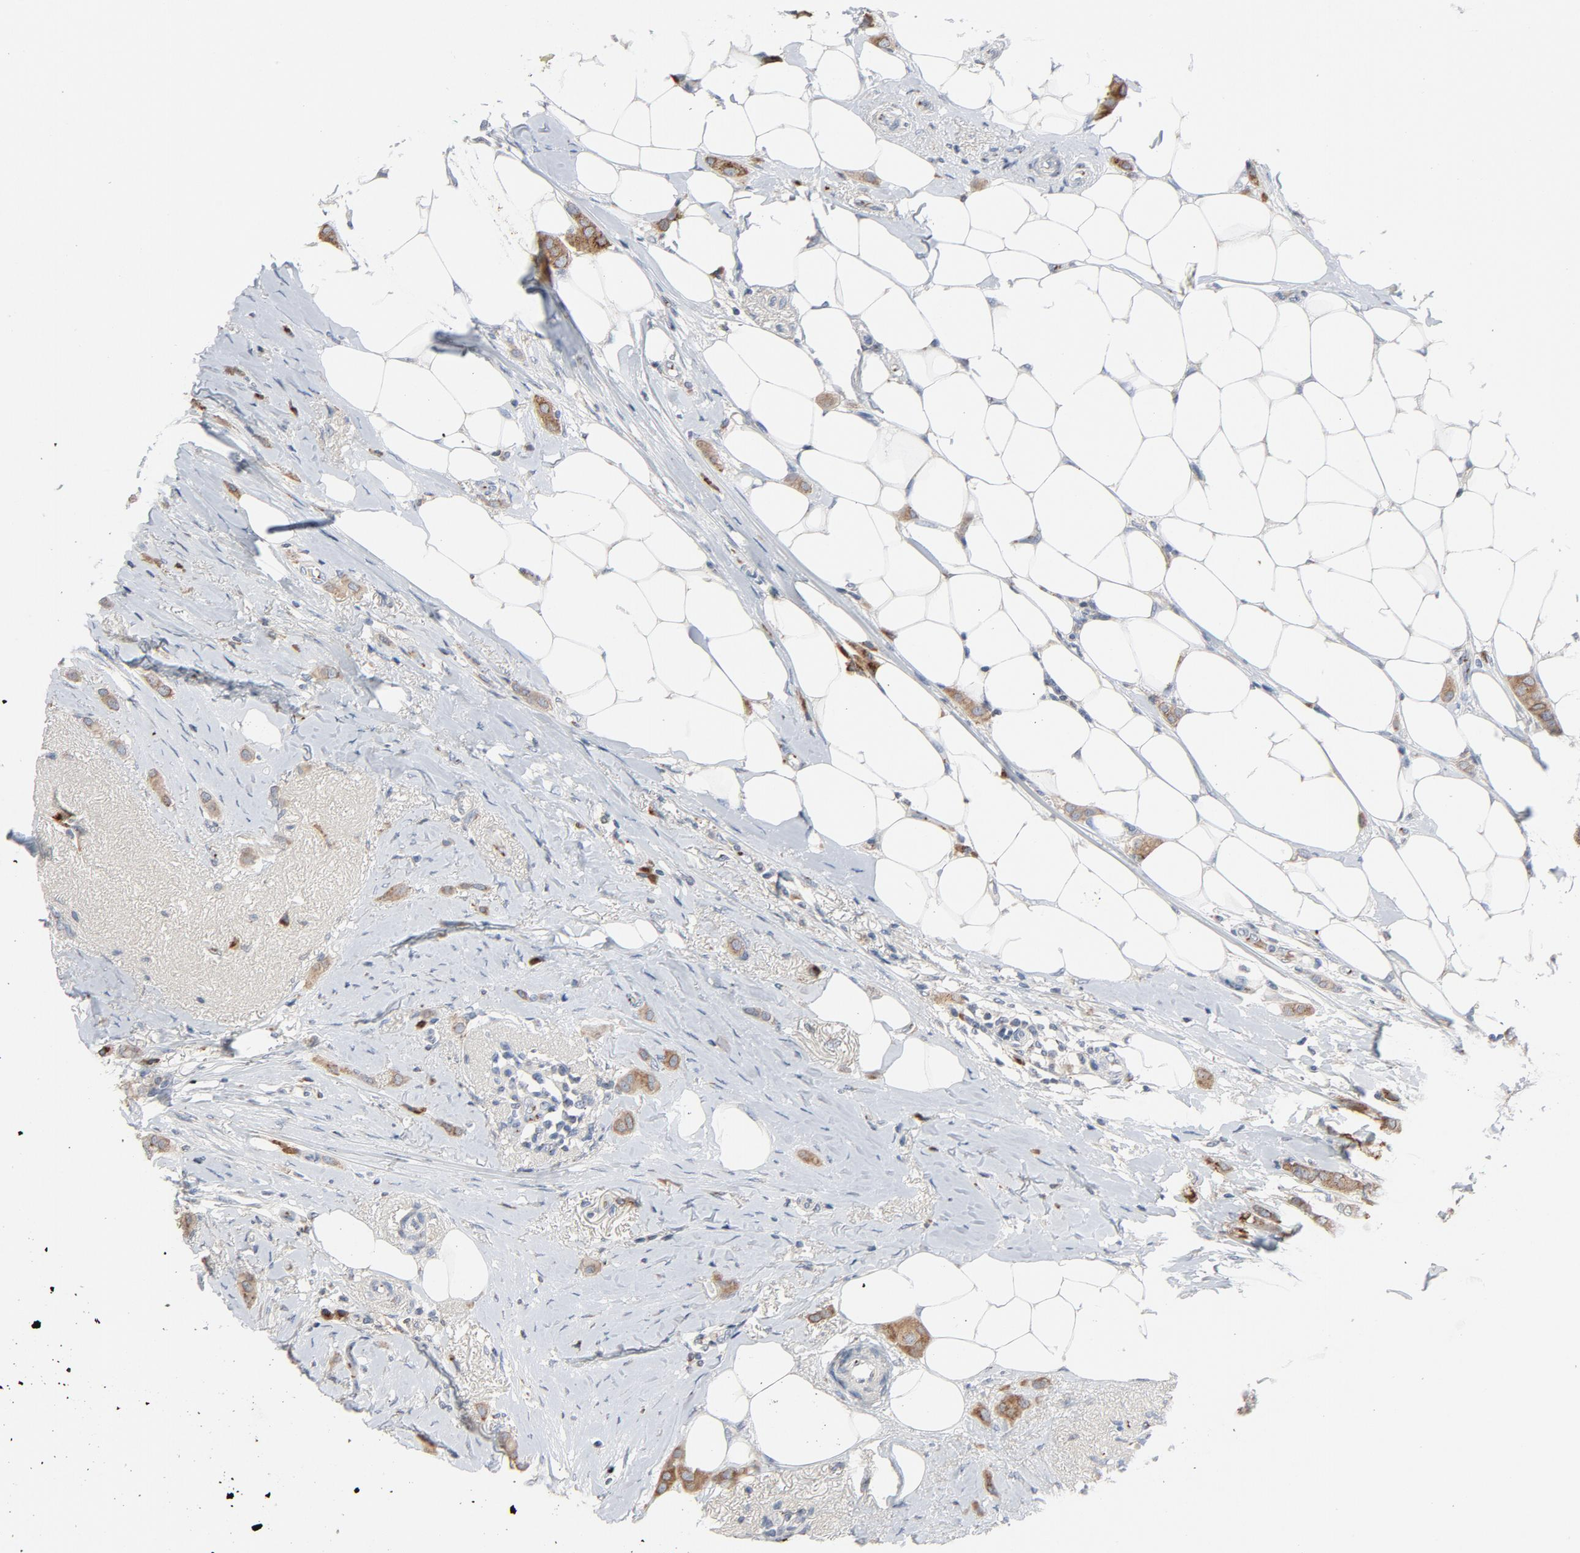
{"staining": {"intensity": "moderate", "quantity": ">75%", "location": "cytoplasmic/membranous"}, "tissue": "breast cancer", "cell_type": "Tumor cells", "image_type": "cancer", "snomed": [{"axis": "morphology", "description": "Lobular carcinoma"}, {"axis": "topography", "description": "Breast"}], "caption": "Tumor cells exhibit moderate cytoplasmic/membranous expression in about >75% of cells in breast lobular carcinoma. The protein of interest is shown in brown color, while the nuclei are stained blue.", "gene": "LMAN2", "patient": {"sex": "female", "age": 51}}